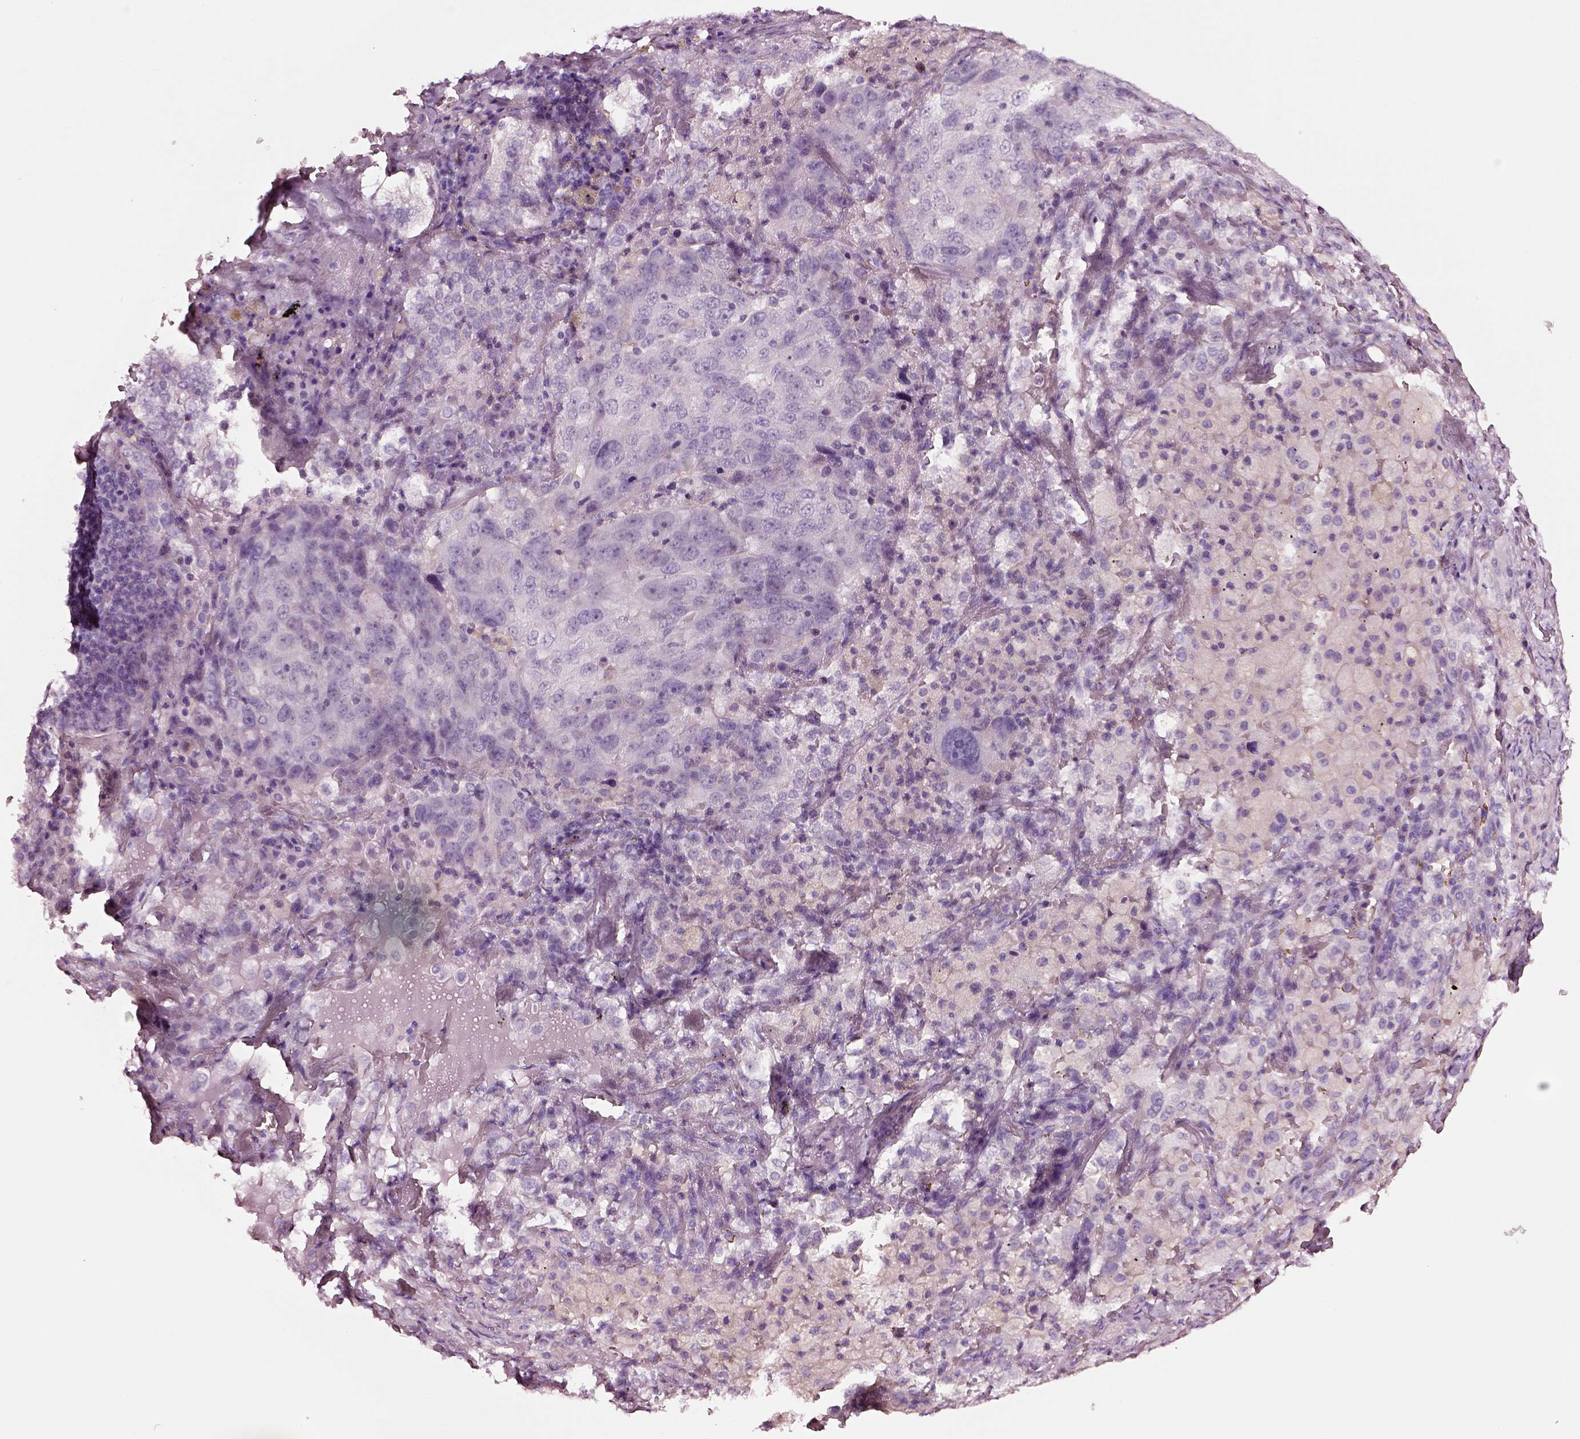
{"staining": {"intensity": "negative", "quantity": "none", "location": "none"}, "tissue": "lung cancer", "cell_type": "Tumor cells", "image_type": "cancer", "snomed": [{"axis": "morphology", "description": "Adenocarcinoma, NOS"}, {"axis": "topography", "description": "Lung"}], "caption": "Lung adenocarcinoma was stained to show a protein in brown. There is no significant staining in tumor cells.", "gene": "SOX10", "patient": {"sex": "female", "age": 61}}